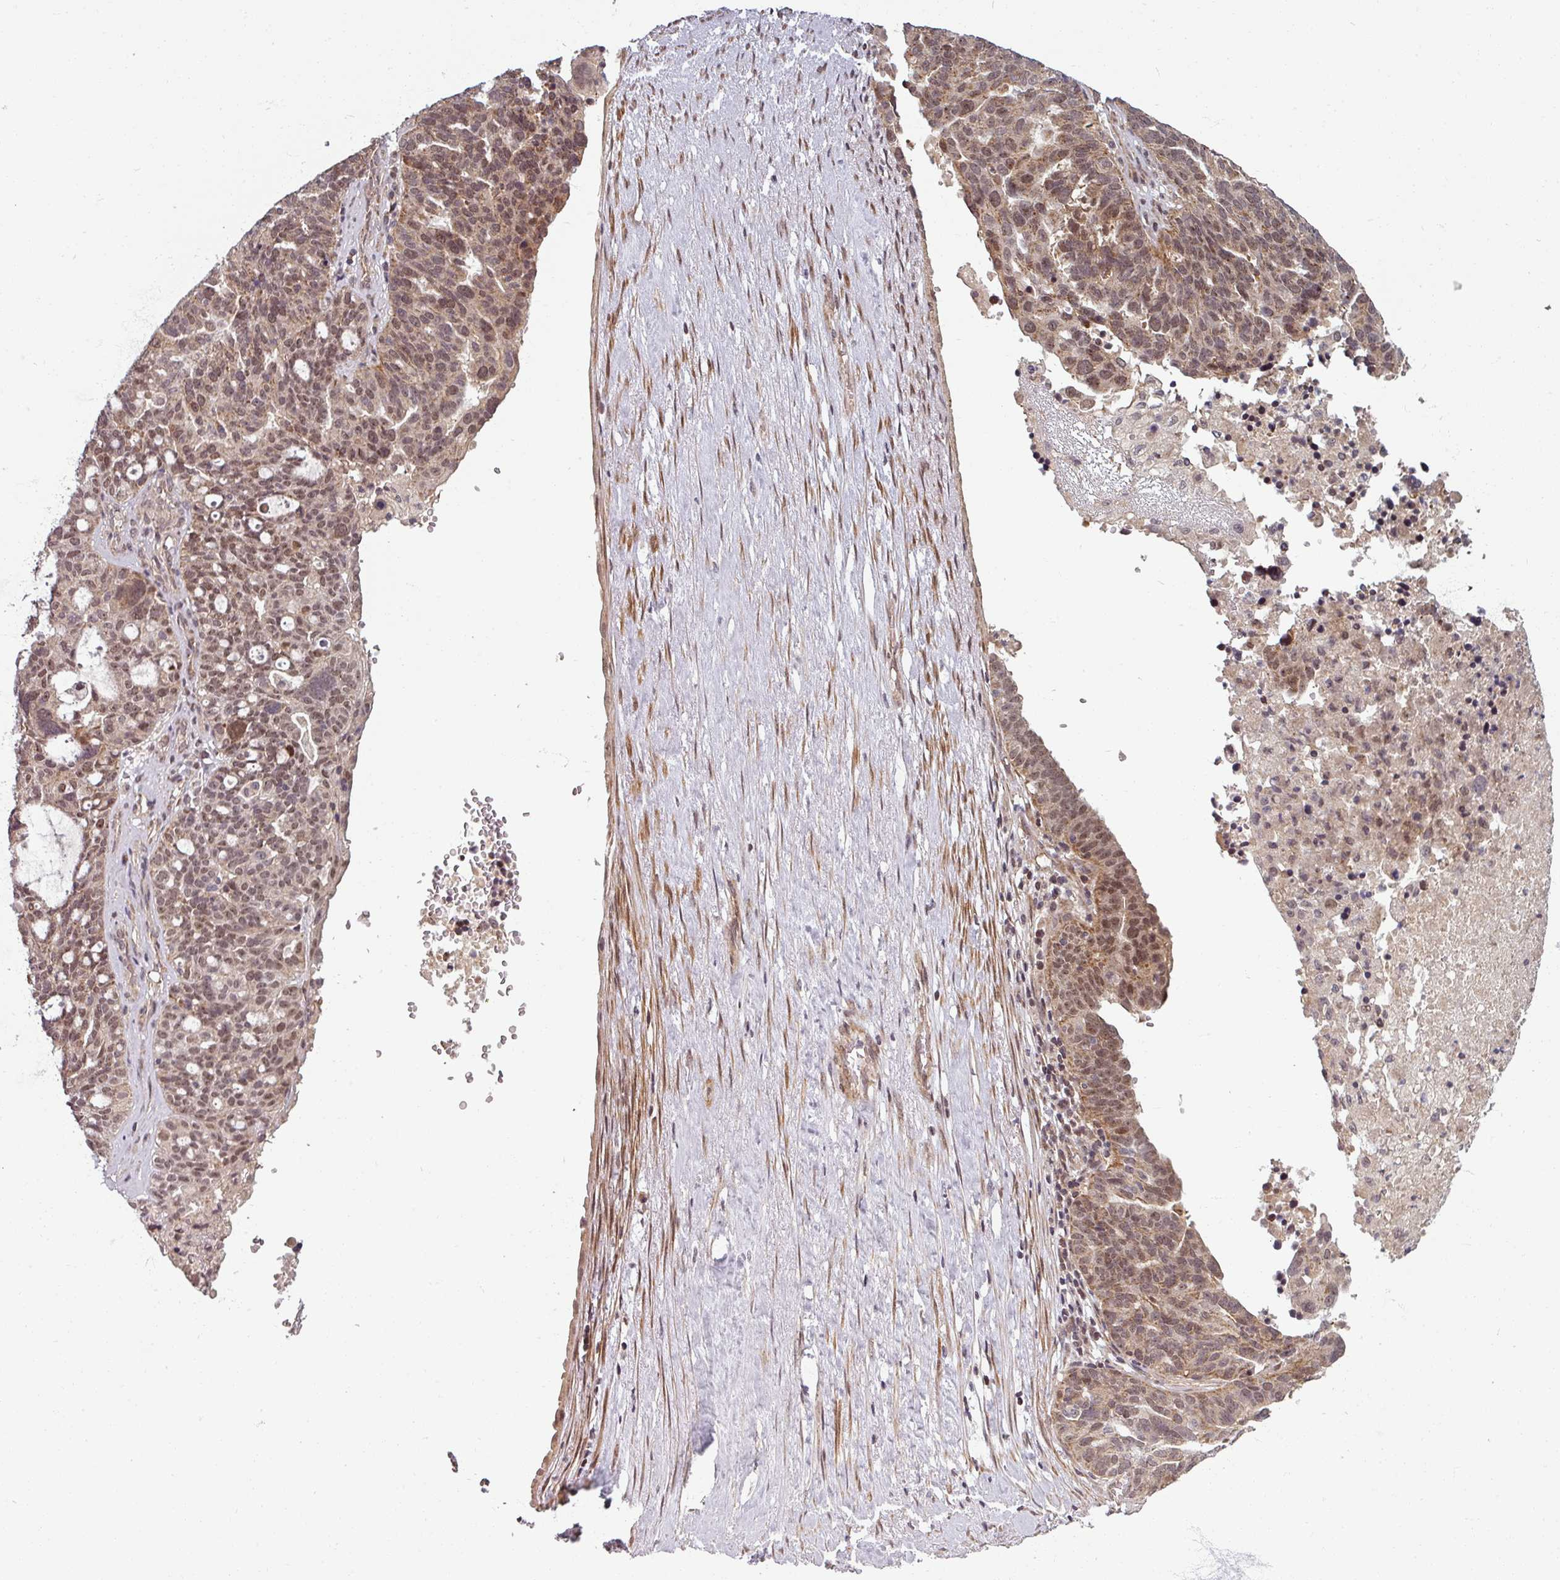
{"staining": {"intensity": "weak", "quantity": "25%-75%", "location": "cytoplasmic/membranous,nuclear"}, "tissue": "ovarian cancer", "cell_type": "Tumor cells", "image_type": "cancer", "snomed": [{"axis": "morphology", "description": "Cystadenocarcinoma, serous, NOS"}, {"axis": "topography", "description": "Ovary"}], "caption": "This image demonstrates ovarian serous cystadenocarcinoma stained with immunohistochemistry (IHC) to label a protein in brown. The cytoplasmic/membranous and nuclear of tumor cells show weak positivity for the protein. Nuclei are counter-stained blue.", "gene": "SWI5", "patient": {"sex": "female", "age": 59}}